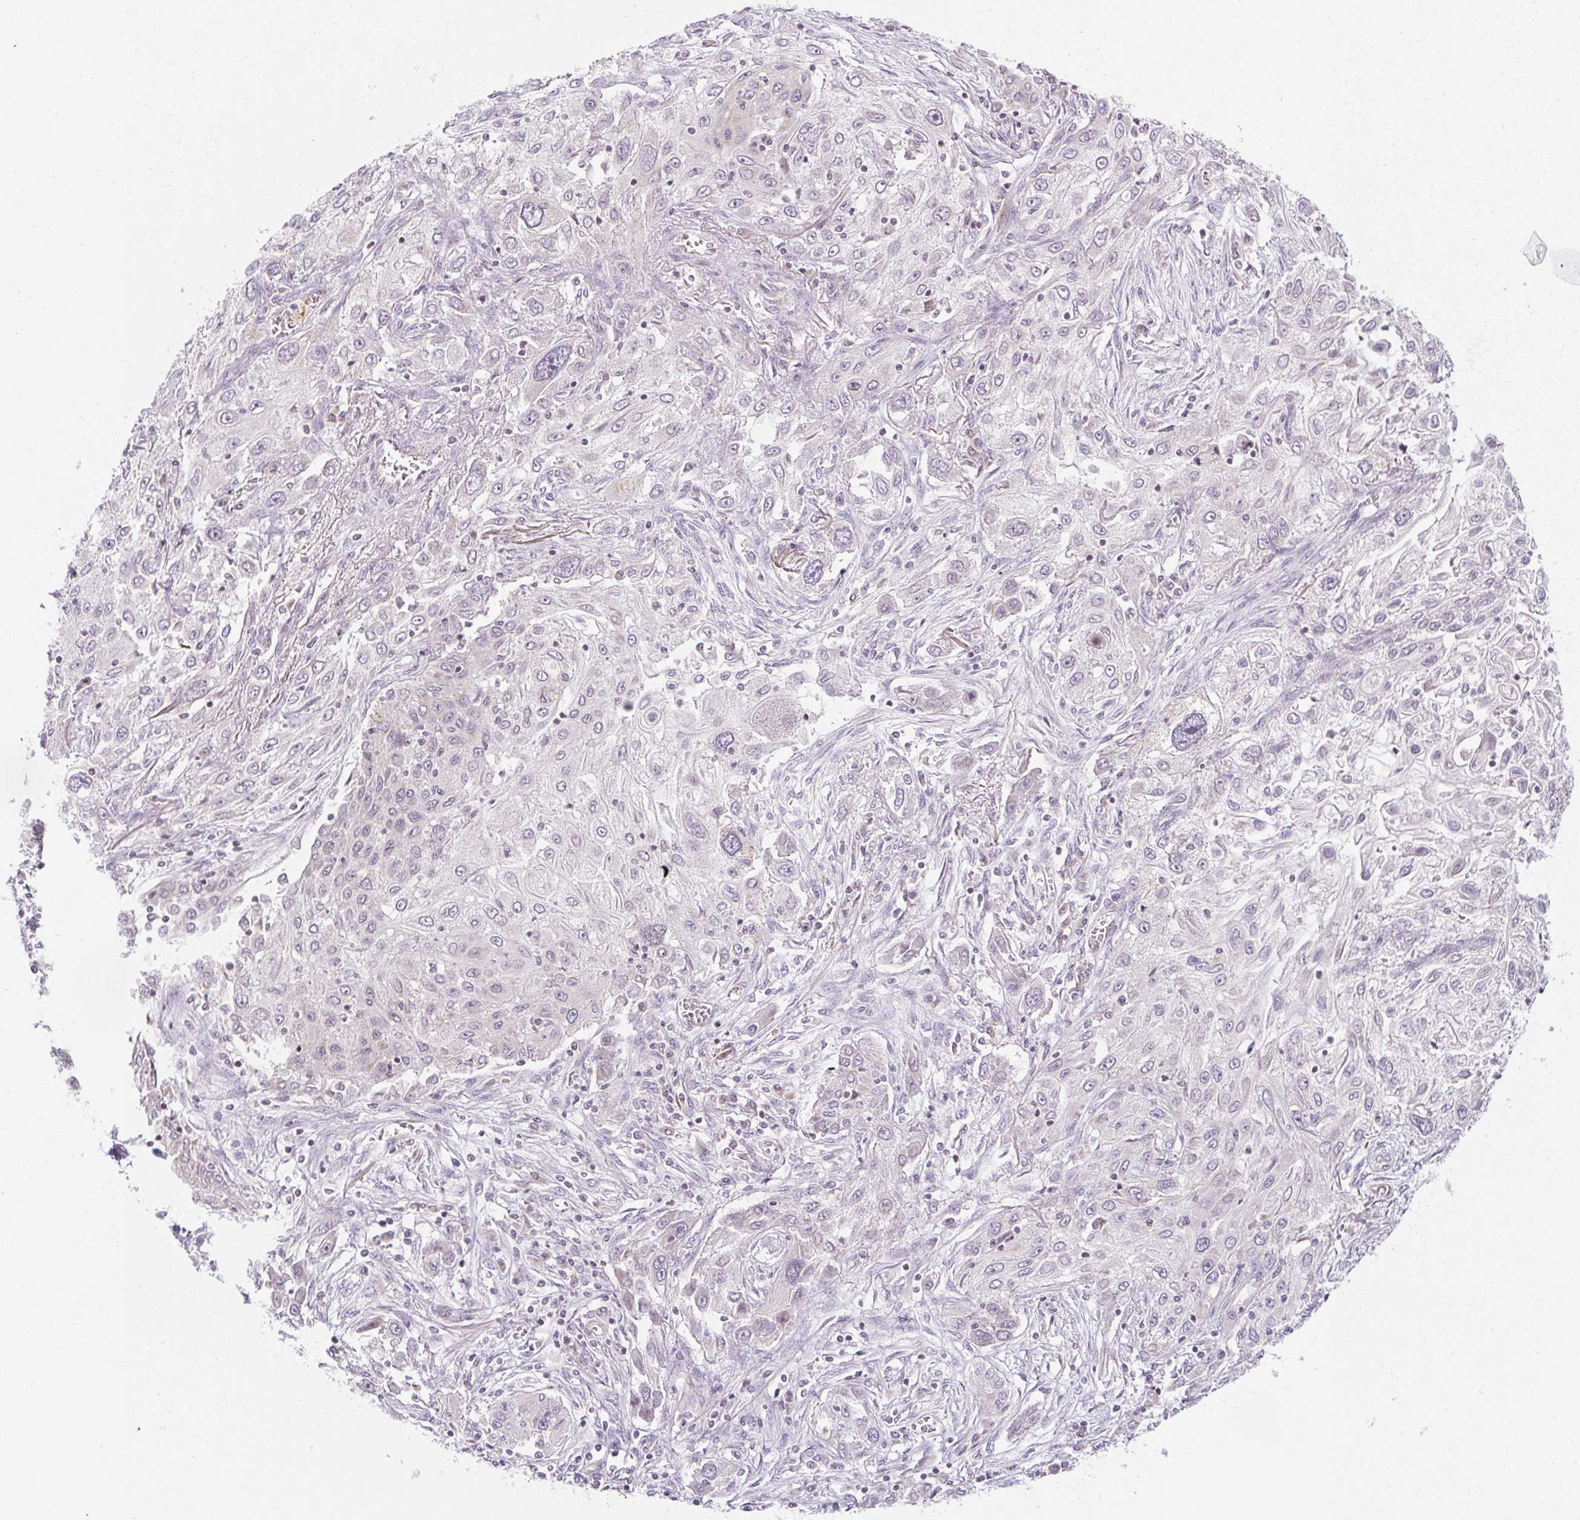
{"staining": {"intensity": "negative", "quantity": "none", "location": "none"}, "tissue": "lung cancer", "cell_type": "Tumor cells", "image_type": "cancer", "snomed": [{"axis": "morphology", "description": "Squamous cell carcinoma, NOS"}, {"axis": "topography", "description": "Lung"}], "caption": "Immunohistochemistry (IHC) of lung cancer (squamous cell carcinoma) exhibits no expression in tumor cells.", "gene": "CASKIN1", "patient": {"sex": "female", "age": 69}}